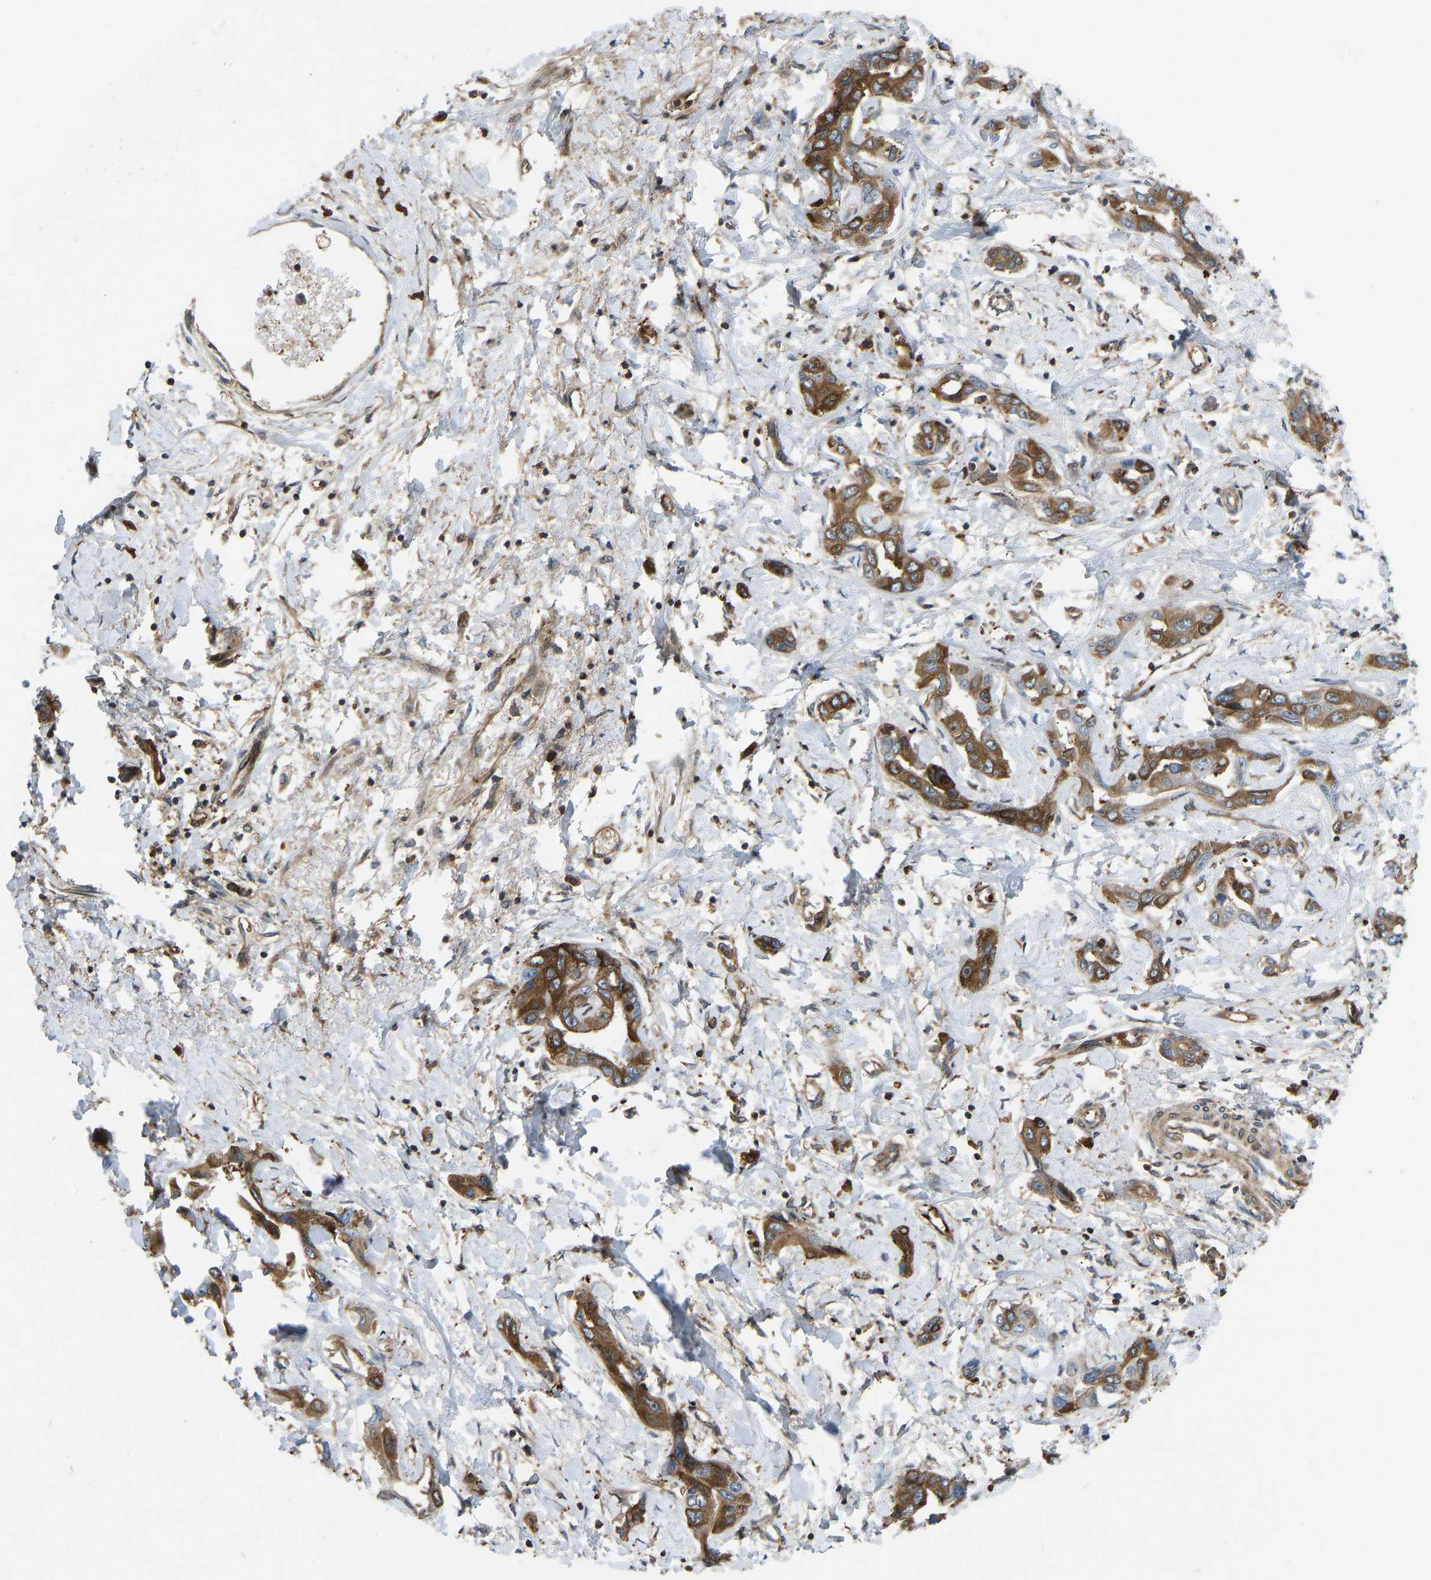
{"staining": {"intensity": "moderate", "quantity": ">75%", "location": "cytoplasmic/membranous"}, "tissue": "liver cancer", "cell_type": "Tumor cells", "image_type": "cancer", "snomed": [{"axis": "morphology", "description": "Cholangiocarcinoma"}, {"axis": "topography", "description": "Liver"}], "caption": "This is an image of immunohistochemistry staining of liver cancer (cholangiocarcinoma), which shows moderate staining in the cytoplasmic/membranous of tumor cells.", "gene": "RASGRF2", "patient": {"sex": "male", "age": 59}}